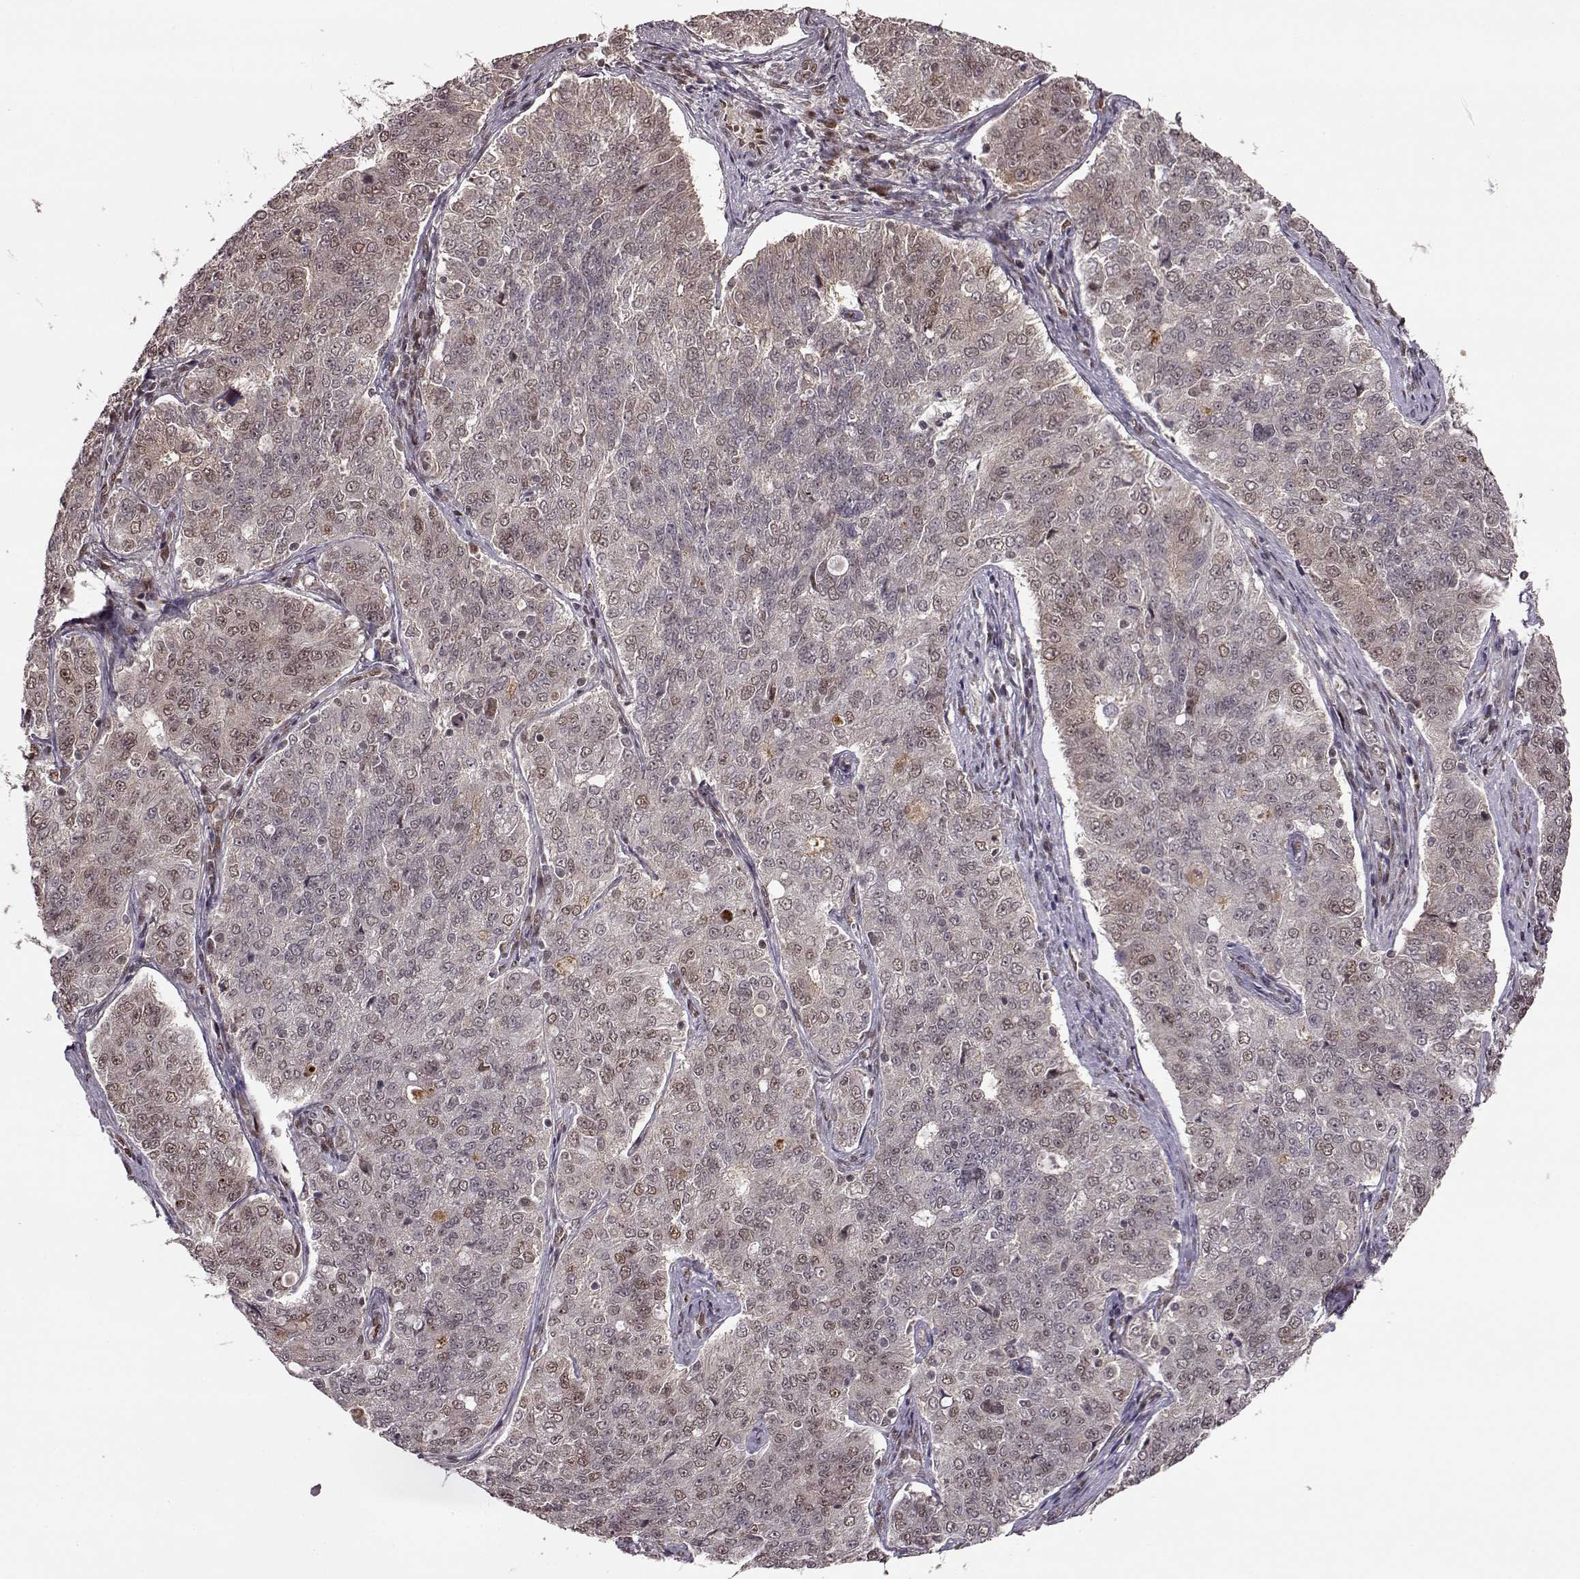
{"staining": {"intensity": "weak", "quantity": "<25%", "location": "nuclear"}, "tissue": "endometrial cancer", "cell_type": "Tumor cells", "image_type": "cancer", "snomed": [{"axis": "morphology", "description": "Adenocarcinoma, NOS"}, {"axis": "topography", "description": "Endometrium"}], "caption": "This is an immunohistochemistry (IHC) photomicrograph of endometrial cancer (adenocarcinoma). There is no positivity in tumor cells.", "gene": "FTO", "patient": {"sex": "female", "age": 43}}